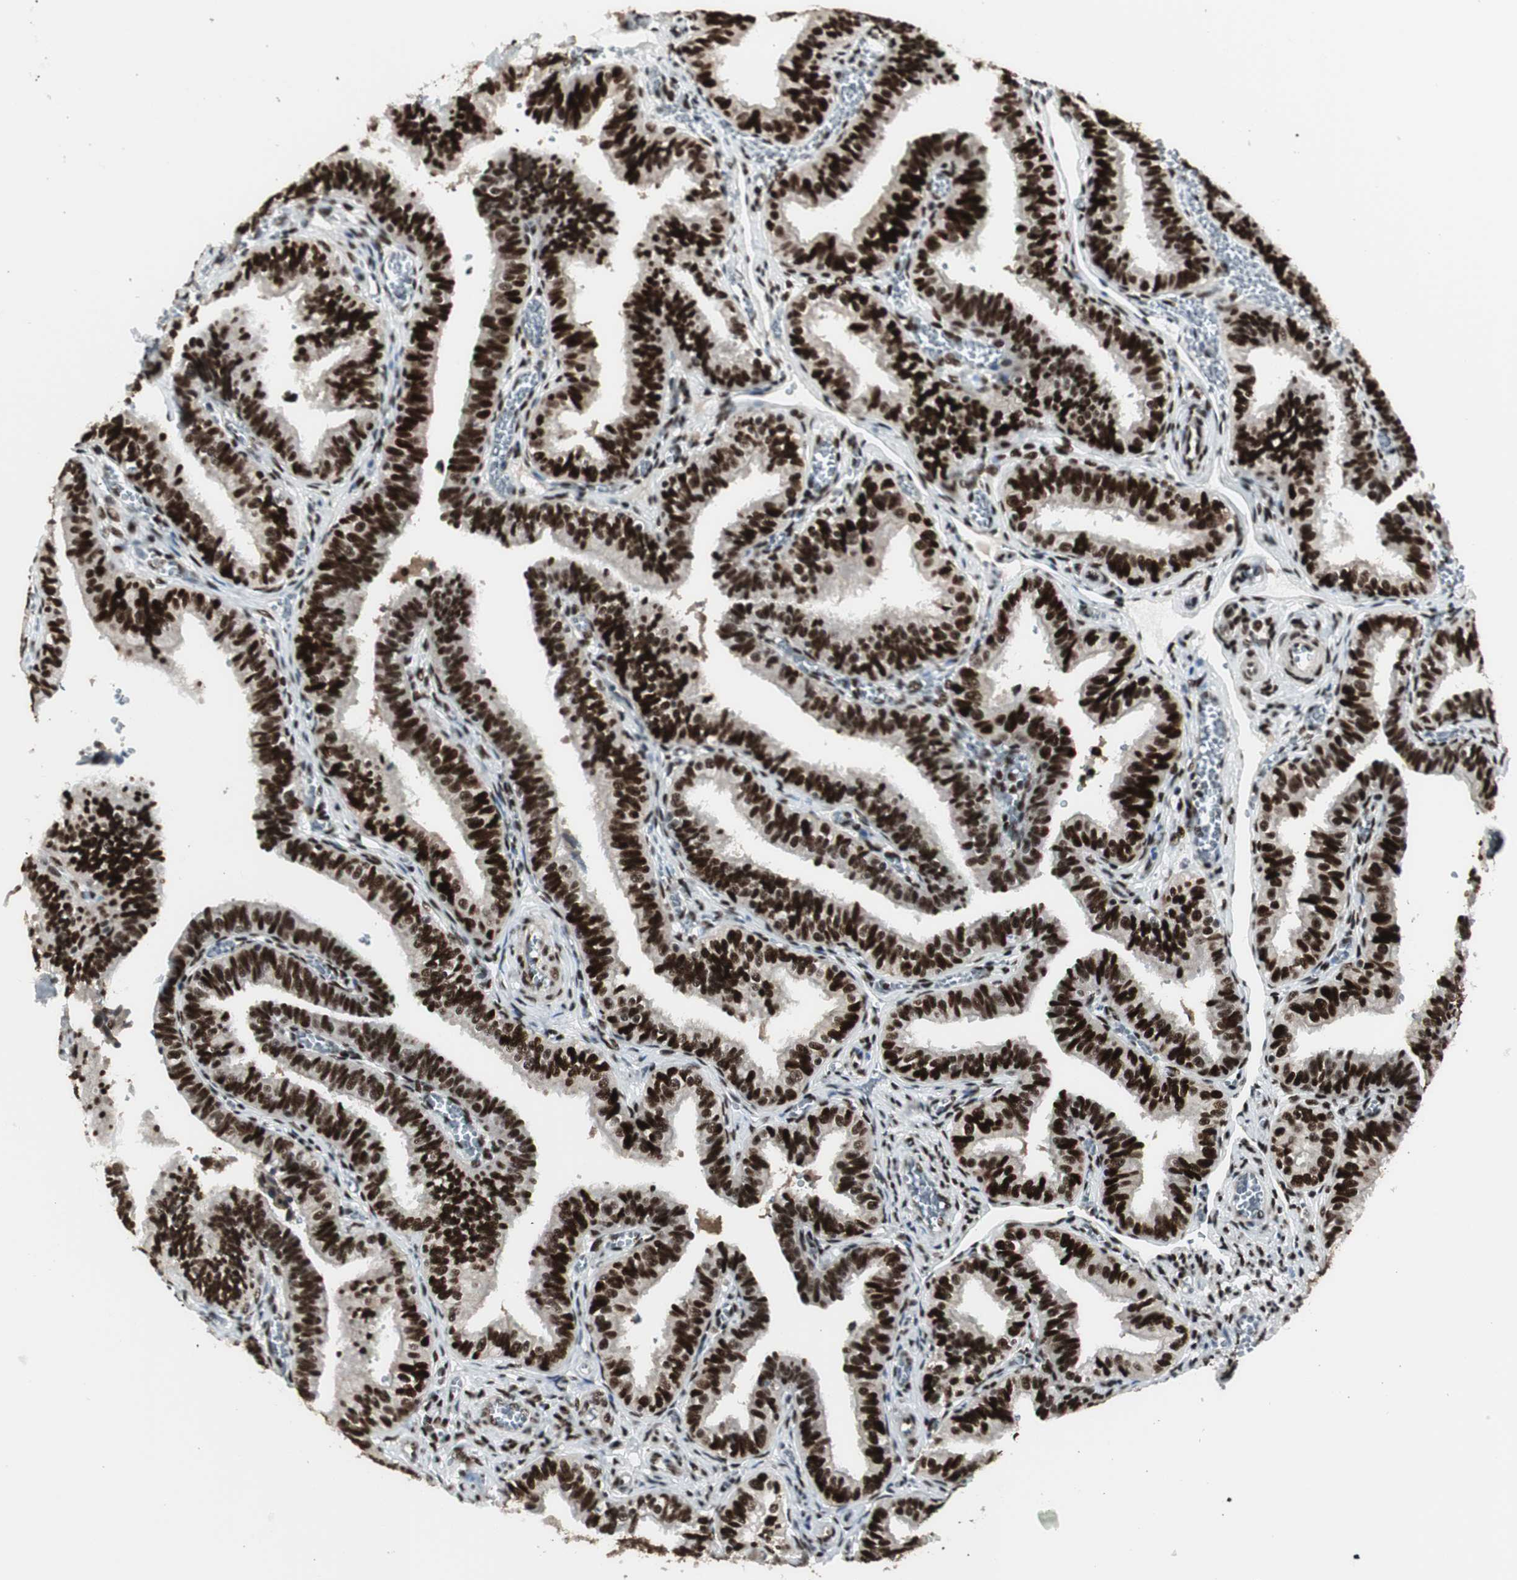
{"staining": {"intensity": "strong", "quantity": ">75%", "location": "nuclear"}, "tissue": "fallopian tube", "cell_type": "Glandular cells", "image_type": "normal", "snomed": [{"axis": "morphology", "description": "Normal tissue, NOS"}, {"axis": "topography", "description": "Fallopian tube"}], "caption": "DAB (3,3'-diaminobenzidine) immunohistochemical staining of unremarkable human fallopian tube displays strong nuclear protein positivity in approximately >75% of glandular cells. (Brightfield microscopy of DAB IHC at high magnification).", "gene": "HEXIM1", "patient": {"sex": "female", "age": 46}}